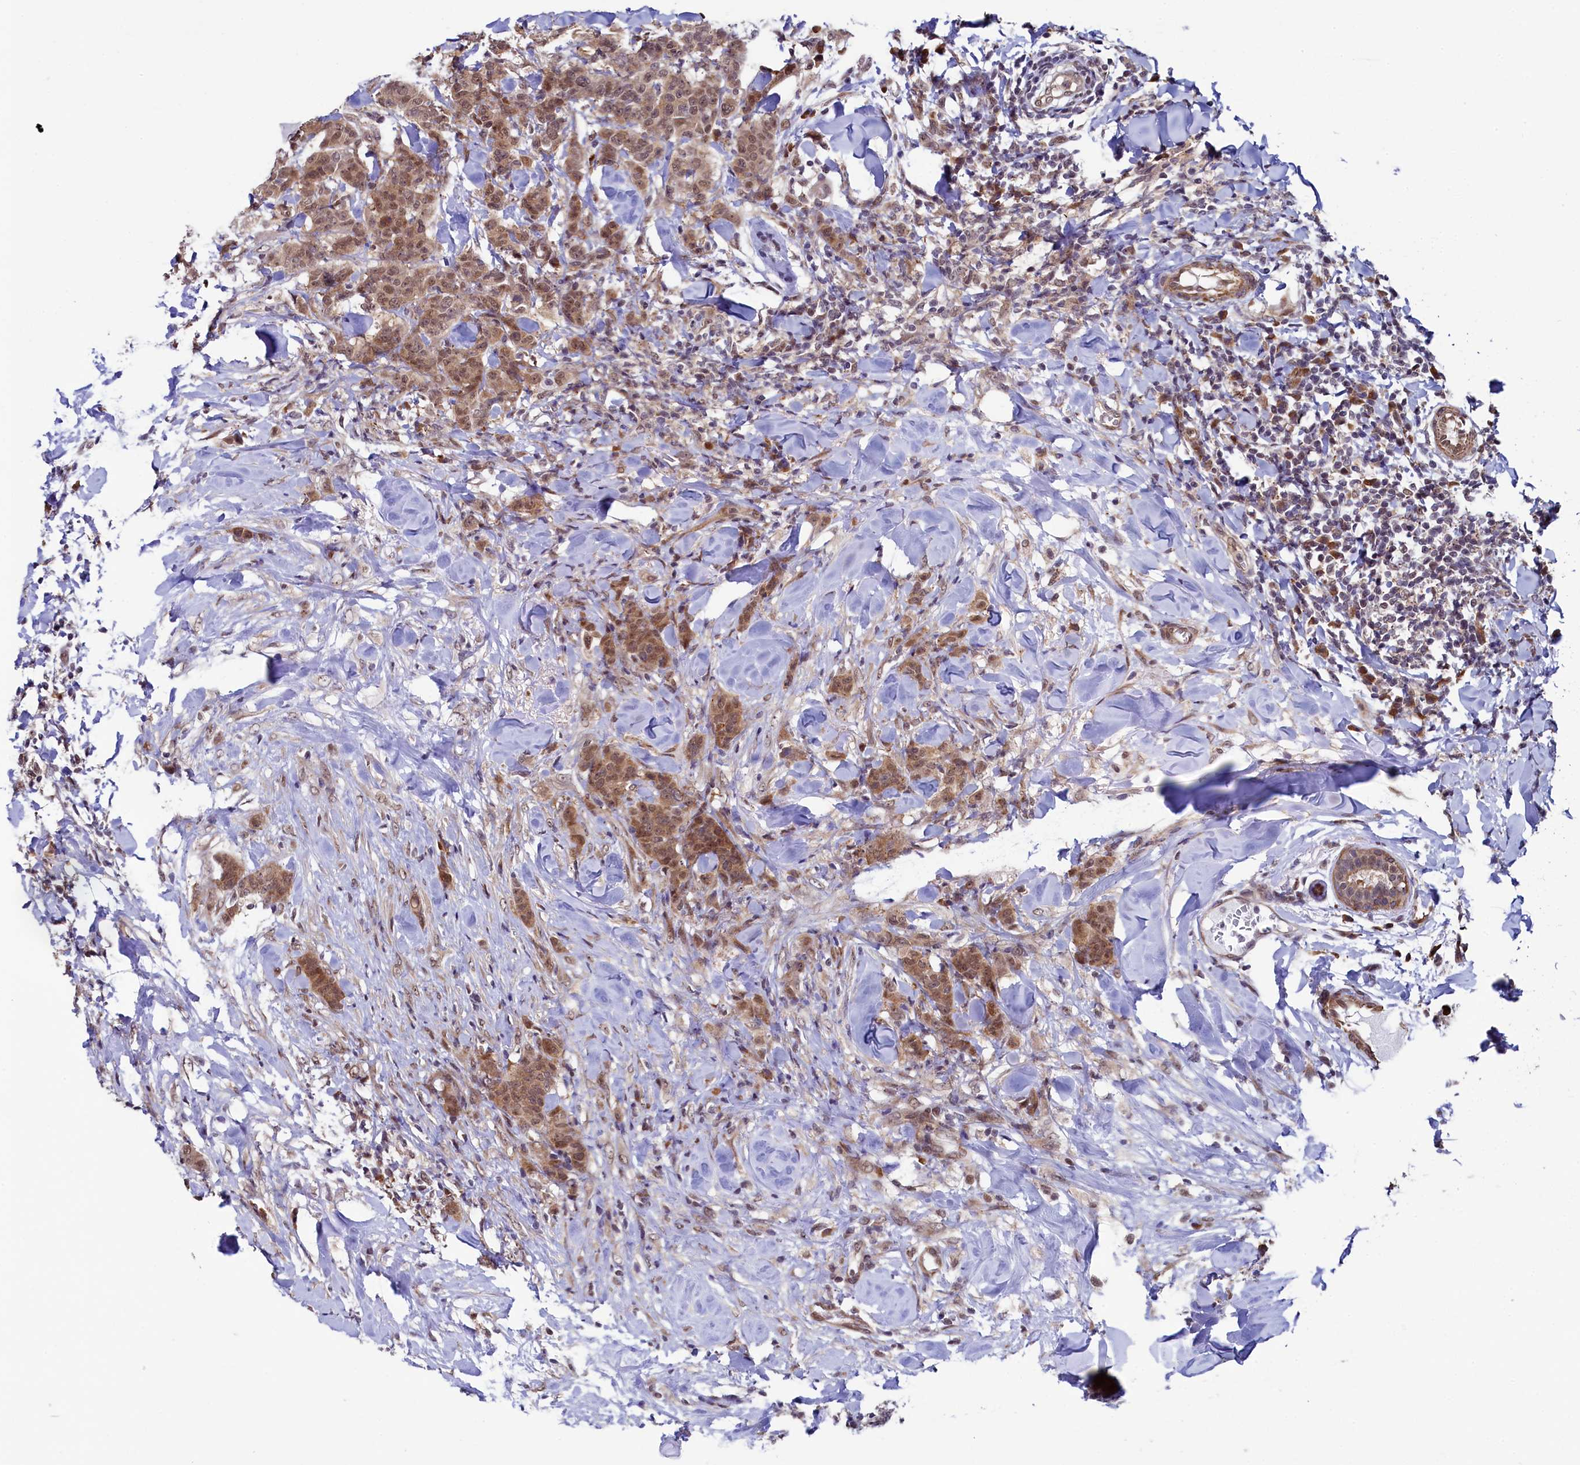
{"staining": {"intensity": "moderate", "quantity": ">75%", "location": "cytoplasmic/membranous,nuclear"}, "tissue": "breast cancer", "cell_type": "Tumor cells", "image_type": "cancer", "snomed": [{"axis": "morphology", "description": "Duct carcinoma"}, {"axis": "topography", "description": "Breast"}], "caption": "High-magnification brightfield microscopy of breast cancer stained with DAB (brown) and counterstained with hematoxylin (blue). tumor cells exhibit moderate cytoplasmic/membranous and nuclear positivity is present in about>75% of cells.", "gene": "LEO1", "patient": {"sex": "female", "age": 40}}